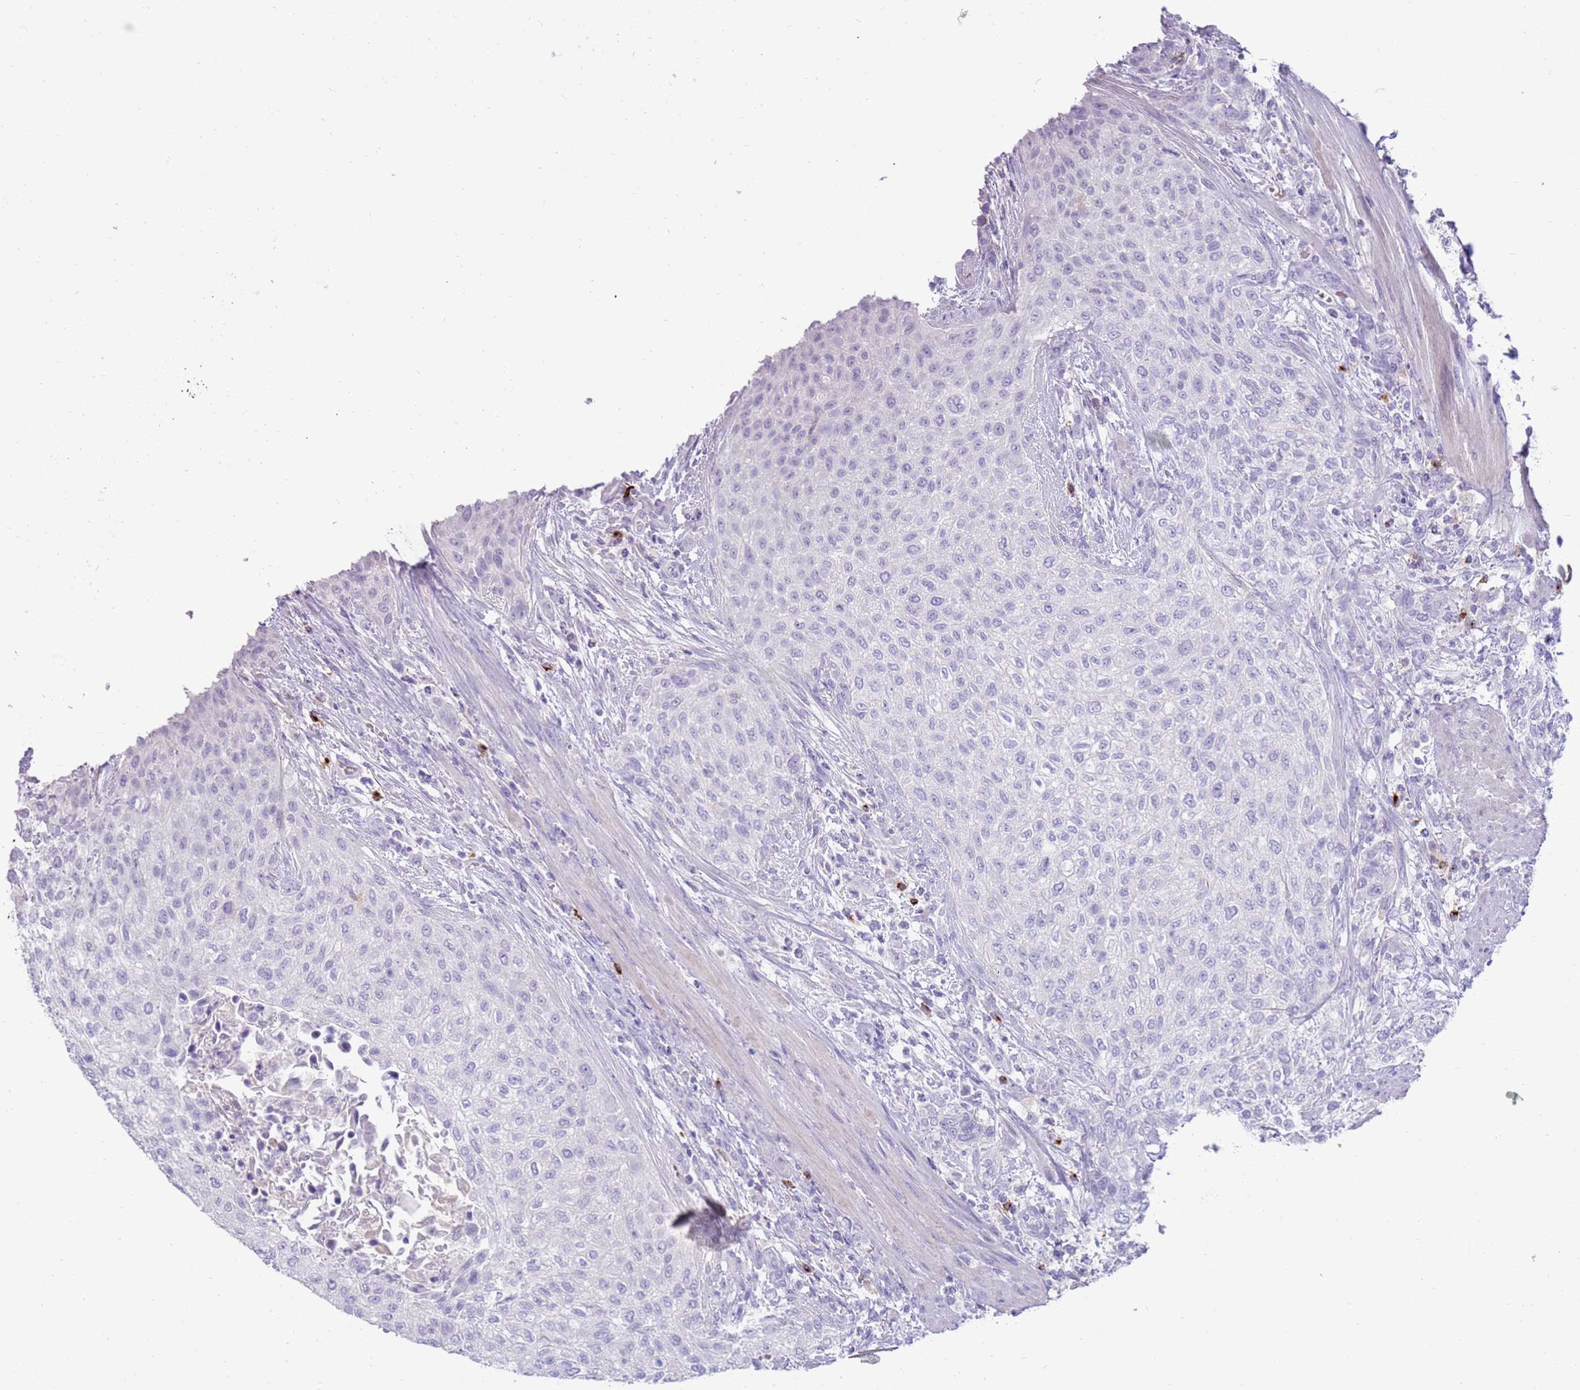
{"staining": {"intensity": "negative", "quantity": "none", "location": "none"}, "tissue": "urothelial cancer", "cell_type": "Tumor cells", "image_type": "cancer", "snomed": [{"axis": "morphology", "description": "Normal tissue, NOS"}, {"axis": "morphology", "description": "Urothelial carcinoma, NOS"}, {"axis": "topography", "description": "Urinary bladder"}, {"axis": "topography", "description": "Peripheral nerve tissue"}], "caption": "Image shows no significant protein expression in tumor cells of transitional cell carcinoma.", "gene": "EVPLL", "patient": {"sex": "male", "age": 35}}